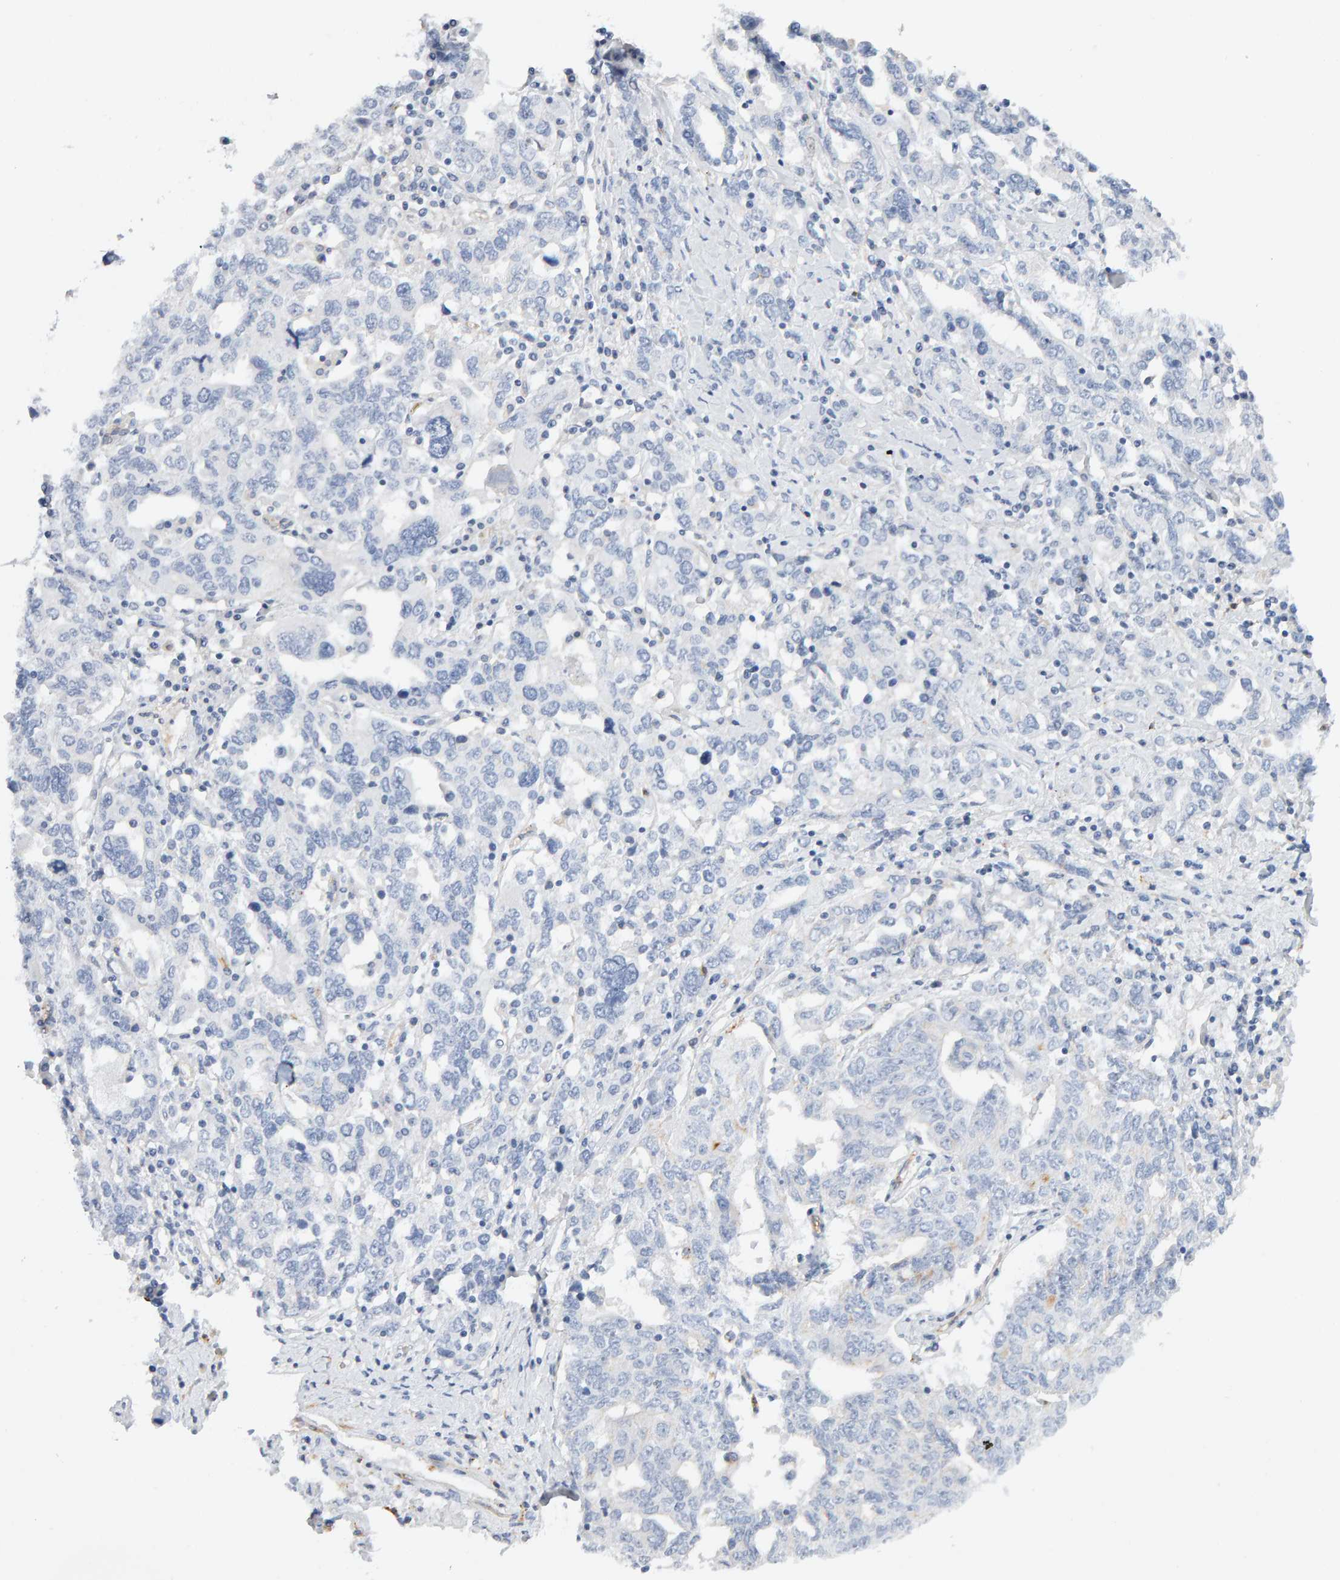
{"staining": {"intensity": "weak", "quantity": "<25%", "location": "cytoplasmic/membranous"}, "tissue": "ovarian cancer", "cell_type": "Tumor cells", "image_type": "cancer", "snomed": [{"axis": "morphology", "description": "Carcinoma, endometroid"}, {"axis": "topography", "description": "Ovary"}], "caption": "Immunohistochemistry (IHC) micrograph of human ovarian cancer stained for a protein (brown), which shows no expression in tumor cells.", "gene": "METRNL", "patient": {"sex": "female", "age": 62}}